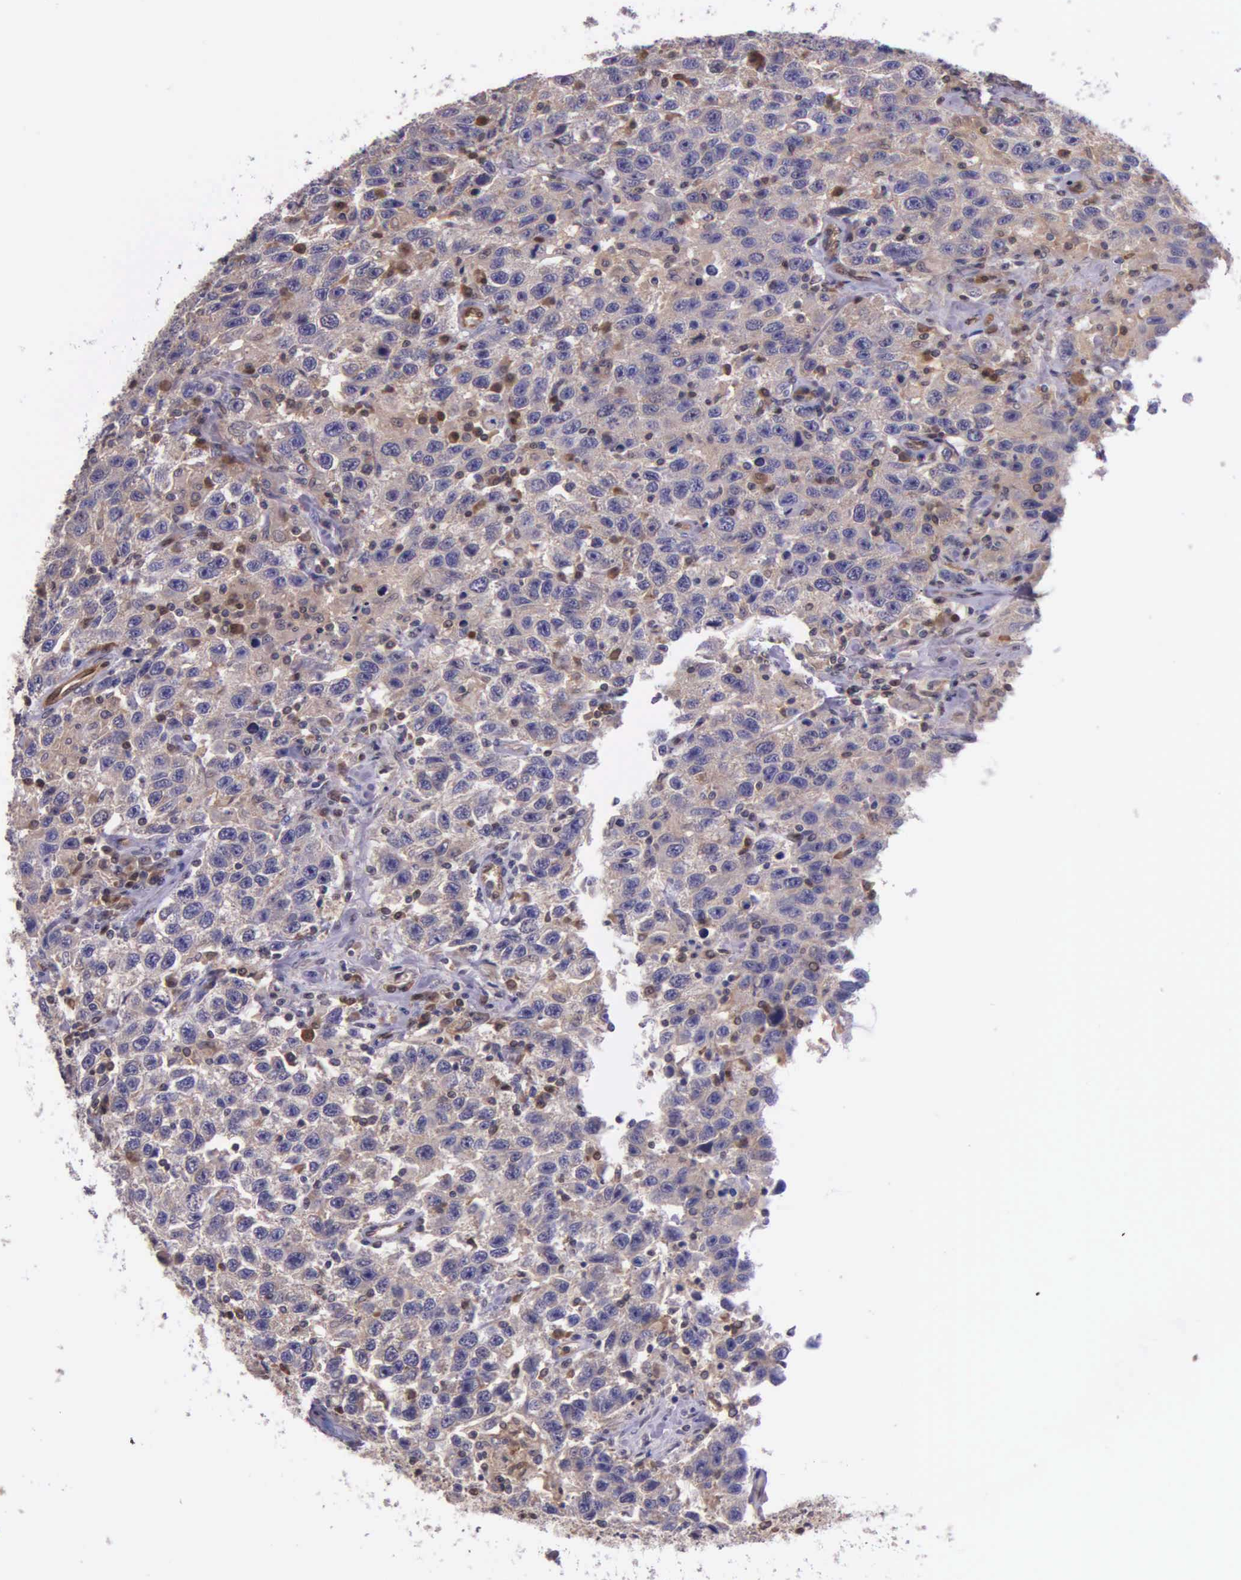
{"staining": {"intensity": "weak", "quantity": ">75%", "location": "cytoplasmic/membranous,nuclear"}, "tissue": "testis cancer", "cell_type": "Tumor cells", "image_type": "cancer", "snomed": [{"axis": "morphology", "description": "Seminoma, NOS"}, {"axis": "topography", "description": "Testis"}], "caption": "Immunohistochemical staining of human testis cancer (seminoma) reveals weak cytoplasmic/membranous and nuclear protein positivity in approximately >75% of tumor cells. (DAB (3,3'-diaminobenzidine) IHC, brown staining for protein, blue staining for nuclei).", "gene": "GMPR2", "patient": {"sex": "male", "age": 41}}